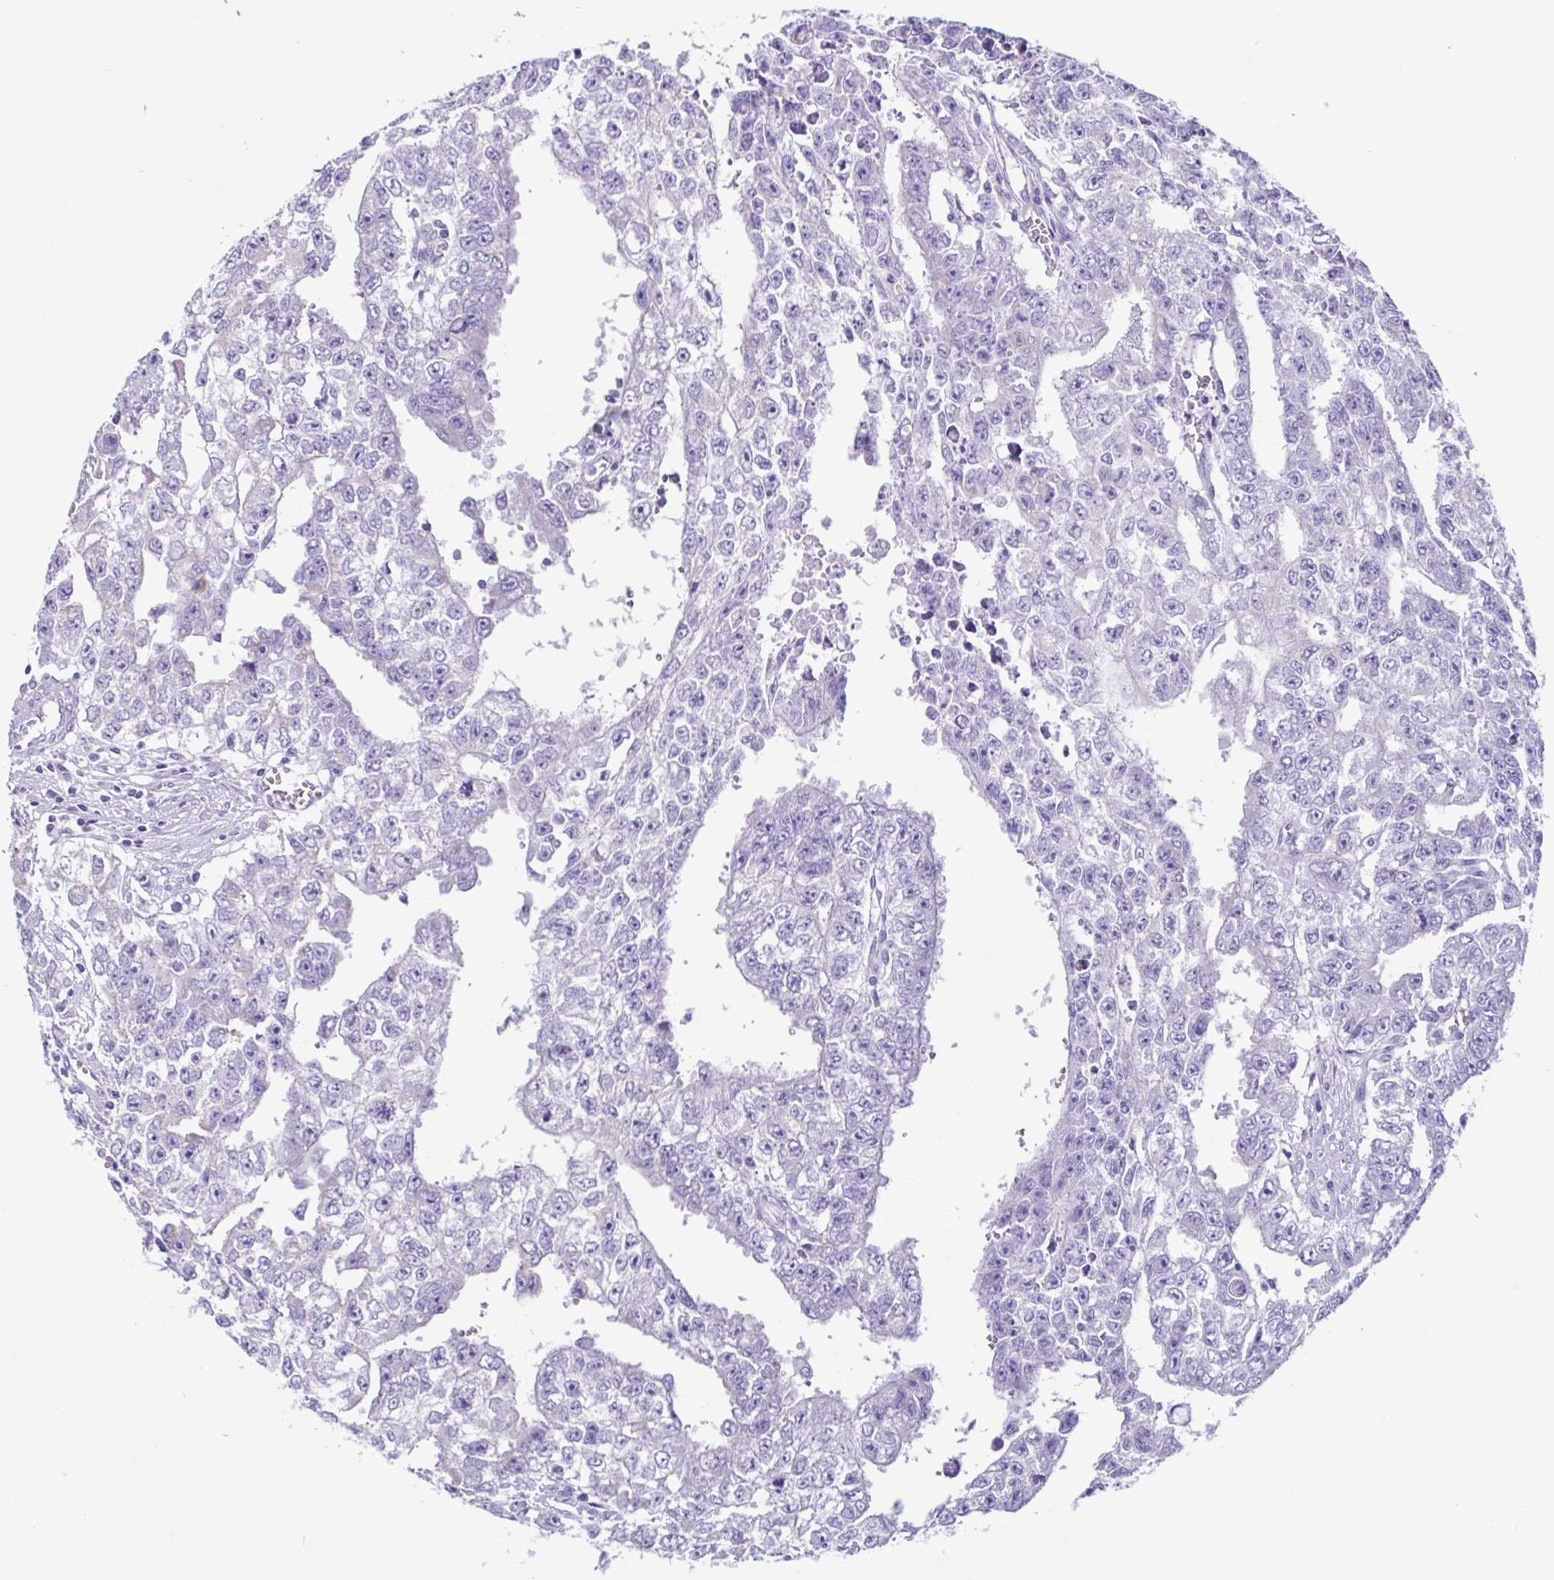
{"staining": {"intensity": "negative", "quantity": "none", "location": "none"}, "tissue": "testis cancer", "cell_type": "Tumor cells", "image_type": "cancer", "snomed": [{"axis": "morphology", "description": "Carcinoma, Embryonal, NOS"}, {"axis": "morphology", "description": "Teratoma, malignant, NOS"}, {"axis": "topography", "description": "Testis"}], "caption": "An immunohistochemistry (IHC) image of testis cancer is shown. There is no staining in tumor cells of testis cancer.", "gene": "ACTRT3", "patient": {"sex": "male", "age": 24}}